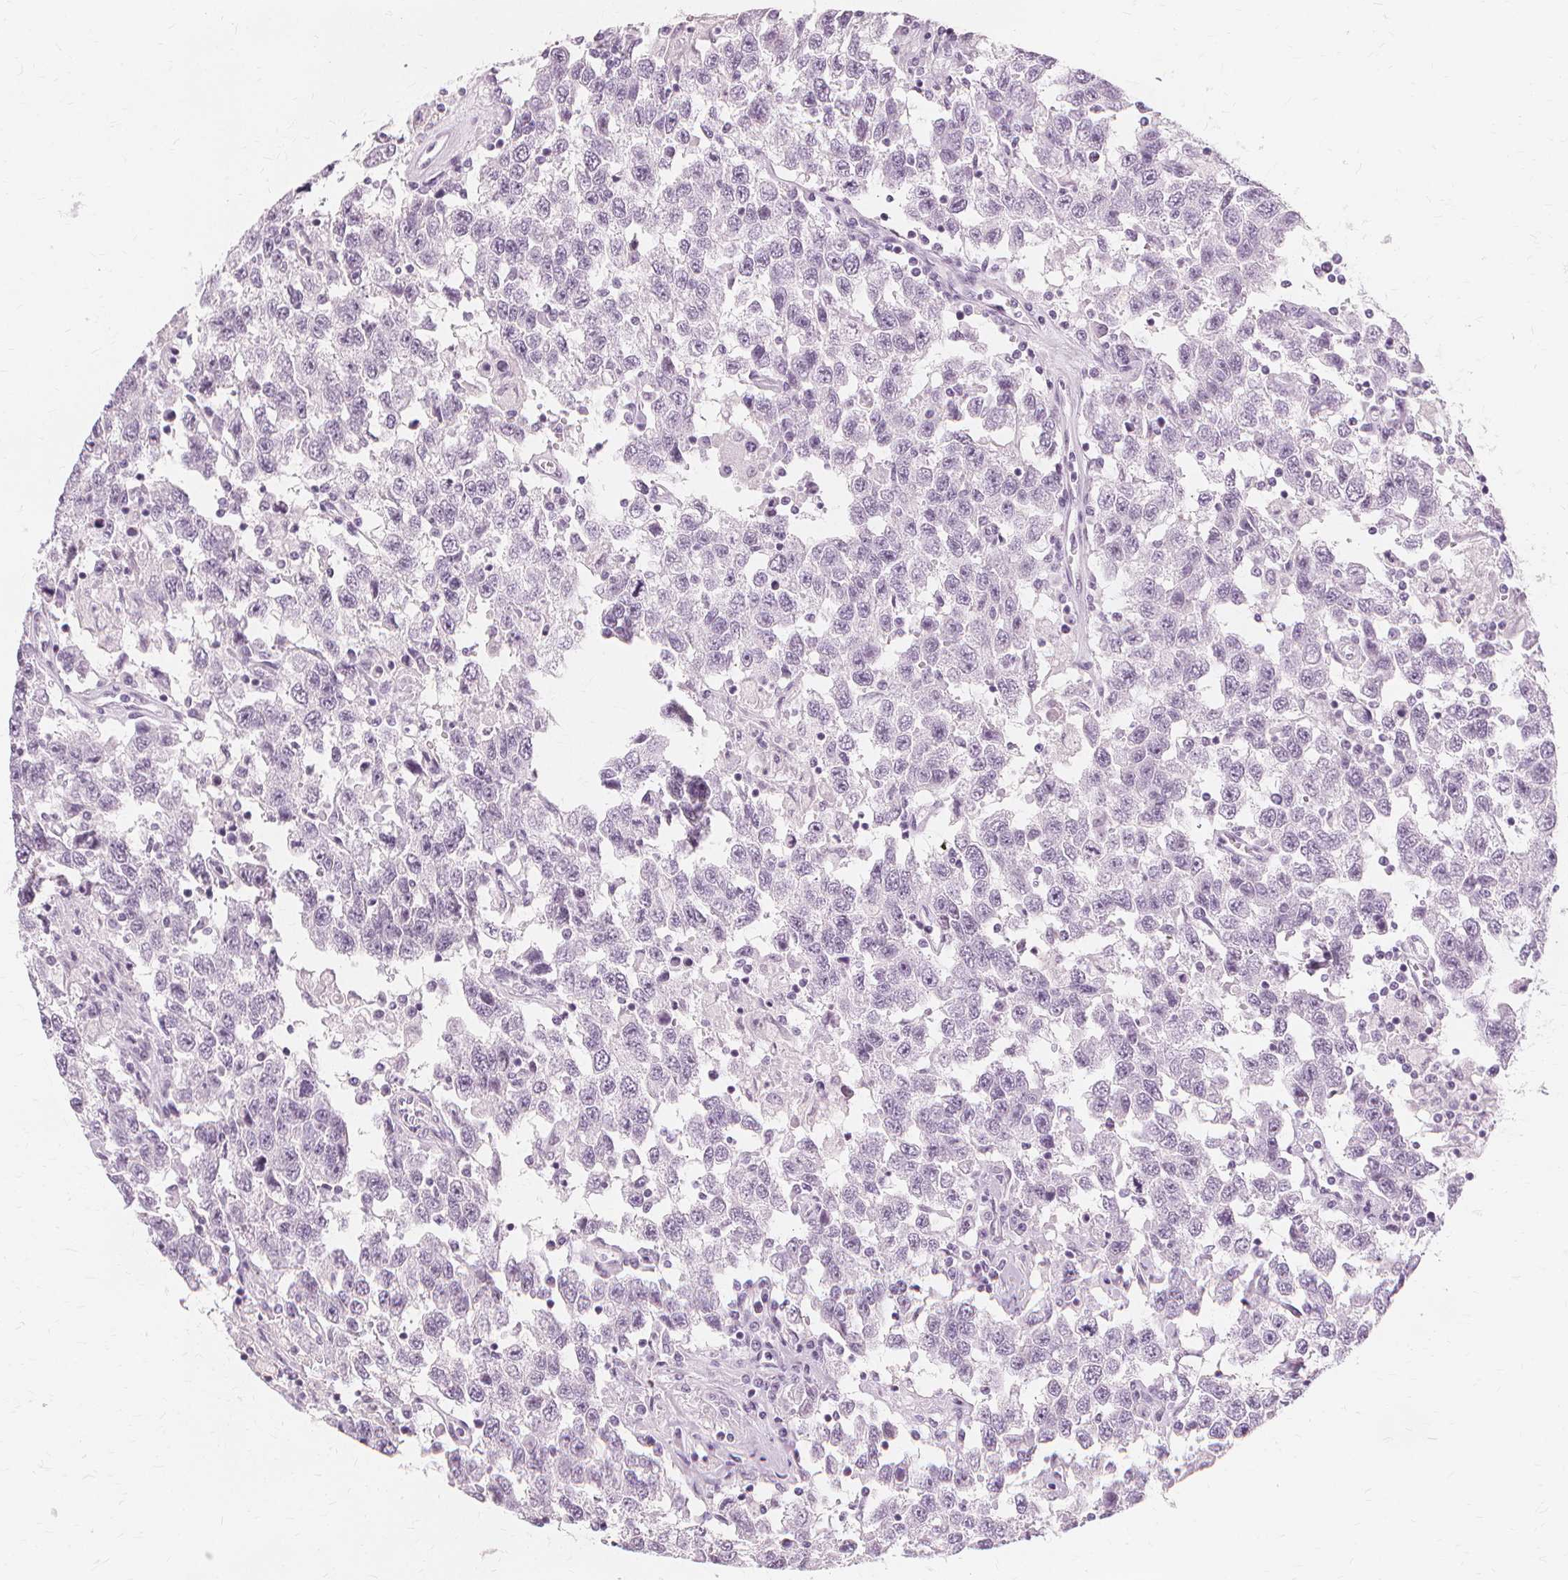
{"staining": {"intensity": "negative", "quantity": "none", "location": "none"}, "tissue": "testis cancer", "cell_type": "Tumor cells", "image_type": "cancer", "snomed": [{"axis": "morphology", "description": "Seminoma, NOS"}, {"axis": "topography", "description": "Testis"}], "caption": "IHC micrograph of seminoma (testis) stained for a protein (brown), which exhibits no positivity in tumor cells.", "gene": "TFF1", "patient": {"sex": "male", "age": 41}}